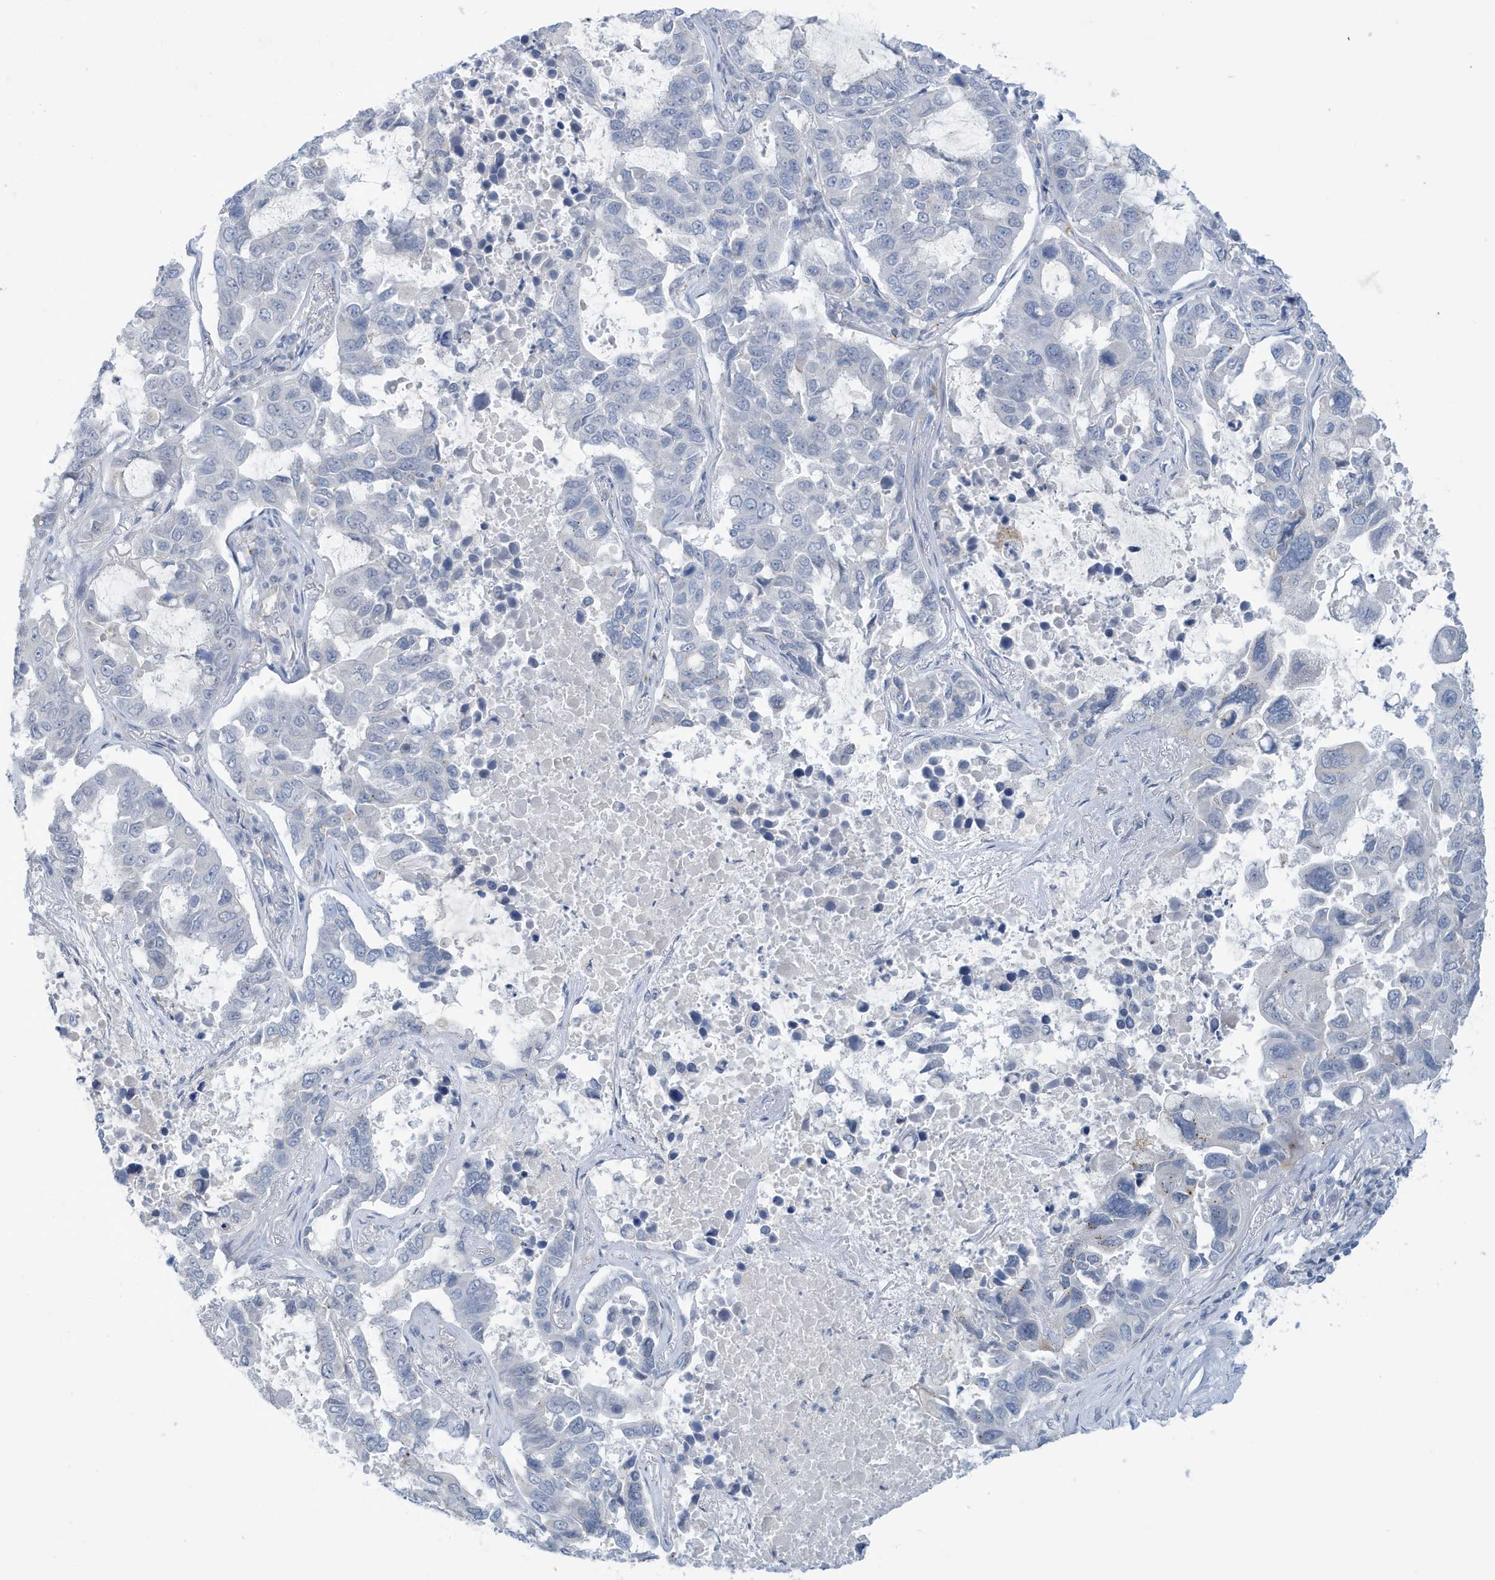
{"staining": {"intensity": "negative", "quantity": "none", "location": "none"}, "tissue": "lung cancer", "cell_type": "Tumor cells", "image_type": "cancer", "snomed": [{"axis": "morphology", "description": "Adenocarcinoma, NOS"}, {"axis": "topography", "description": "Lung"}], "caption": "IHC micrograph of lung adenocarcinoma stained for a protein (brown), which displays no staining in tumor cells.", "gene": "PERM1", "patient": {"sex": "male", "age": 64}}